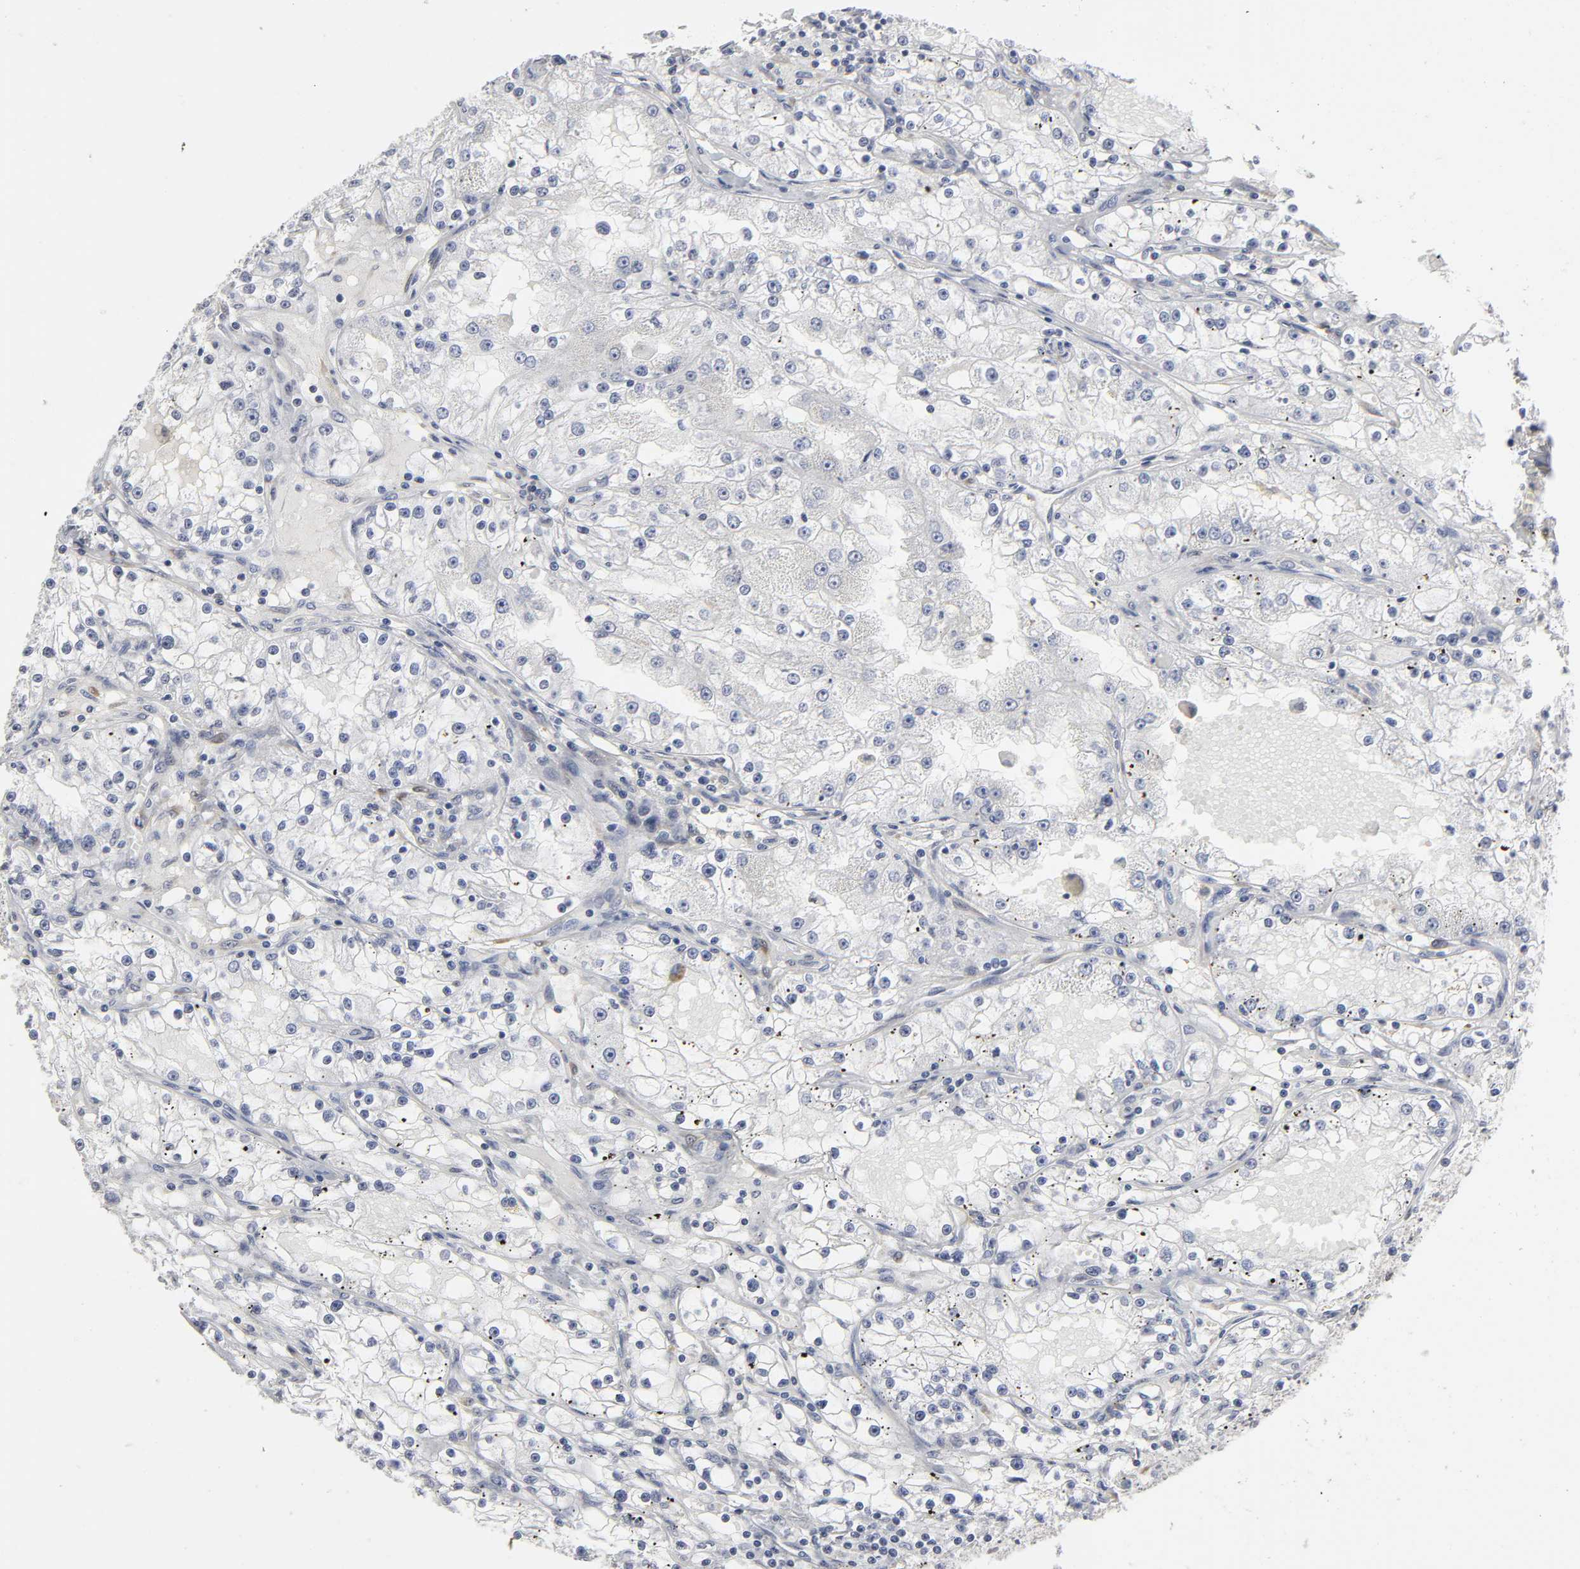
{"staining": {"intensity": "negative", "quantity": "none", "location": "none"}, "tissue": "renal cancer", "cell_type": "Tumor cells", "image_type": "cancer", "snomed": [{"axis": "morphology", "description": "Adenocarcinoma, NOS"}, {"axis": "topography", "description": "Kidney"}], "caption": "Immunohistochemical staining of human renal adenocarcinoma displays no significant expression in tumor cells.", "gene": "PDLIM3", "patient": {"sex": "male", "age": 56}}